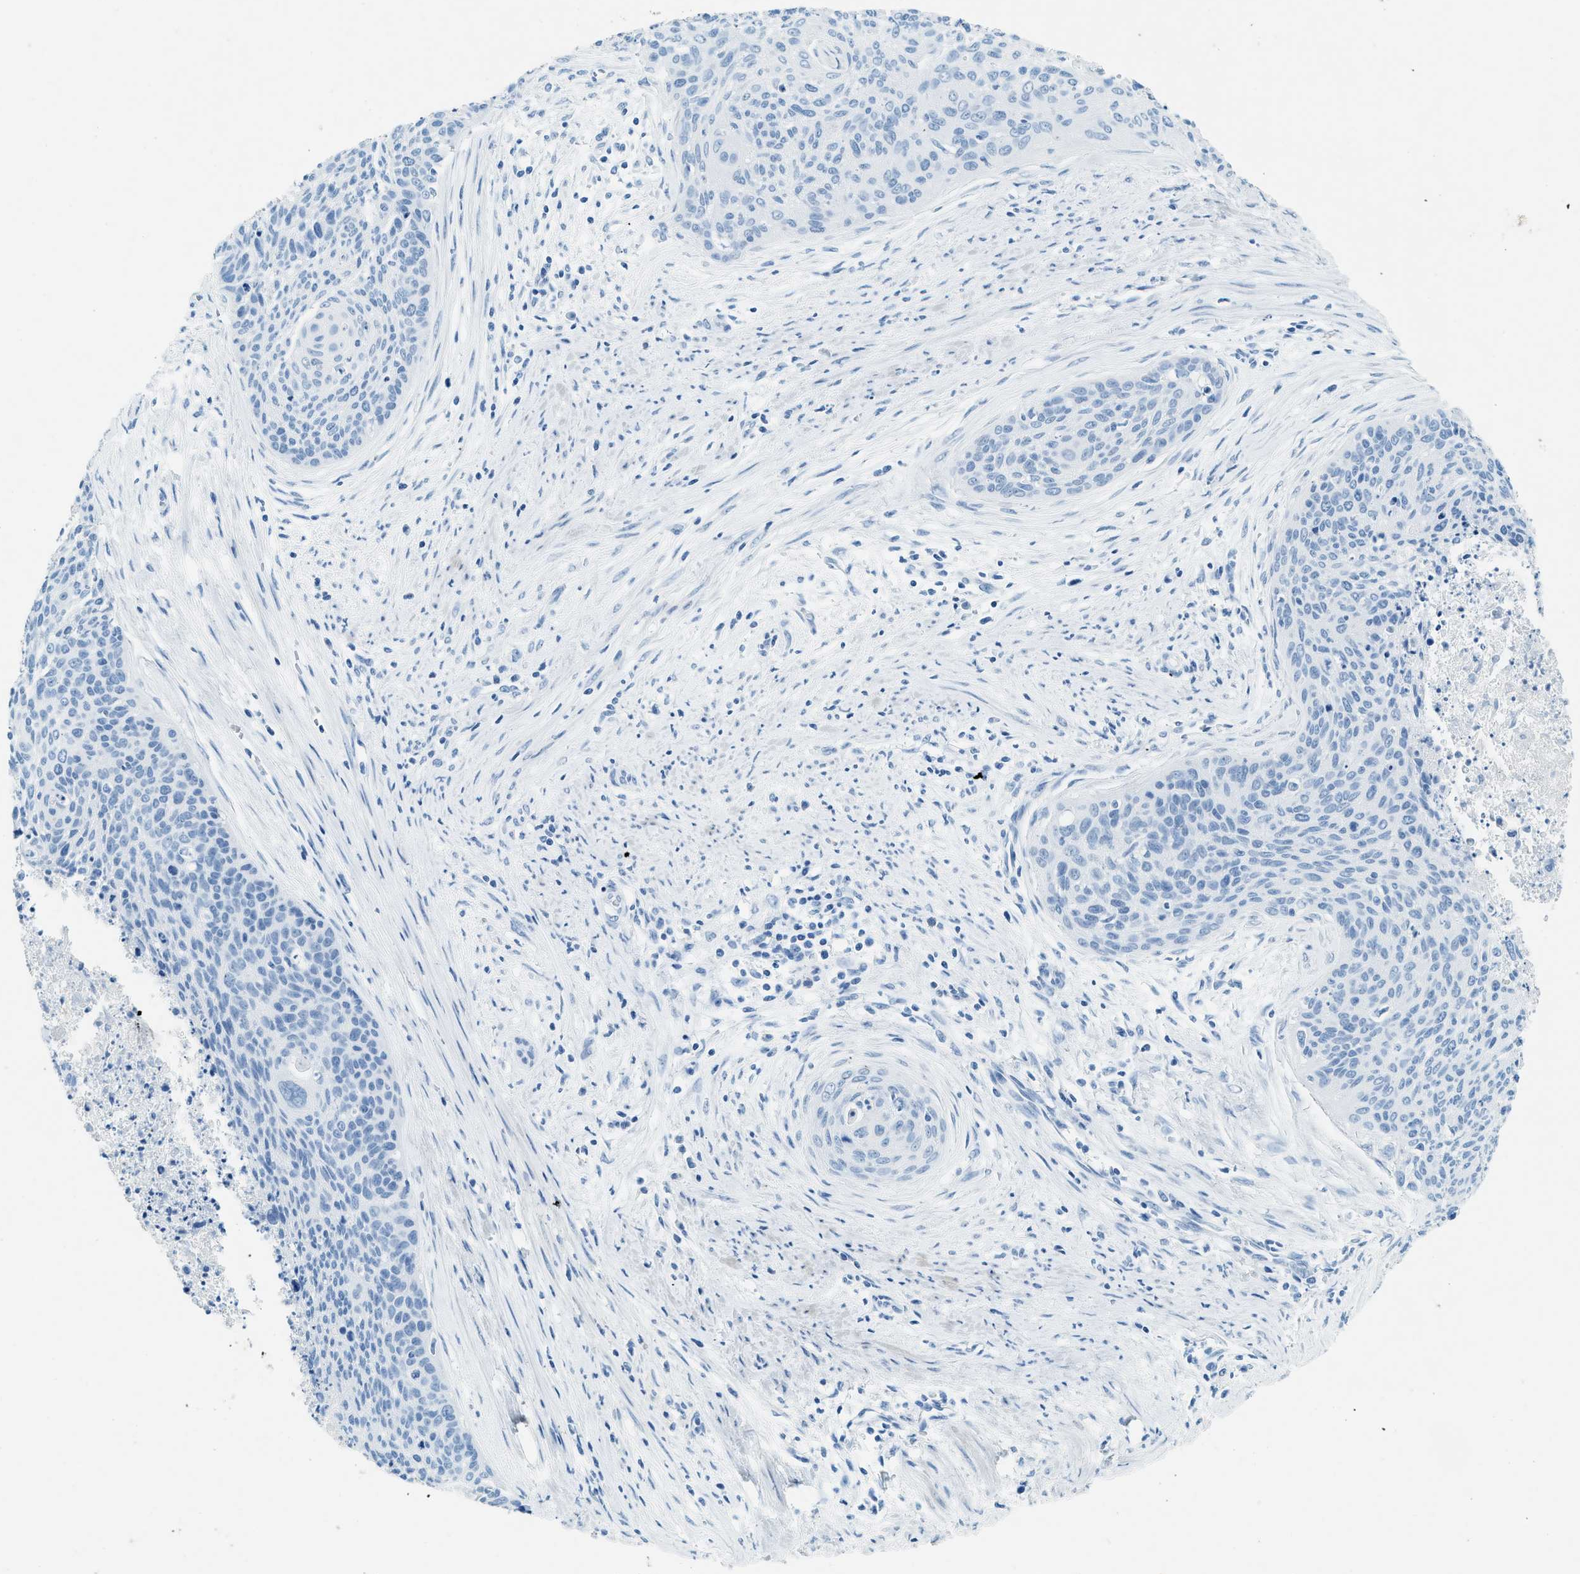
{"staining": {"intensity": "negative", "quantity": "none", "location": "none"}, "tissue": "cervical cancer", "cell_type": "Tumor cells", "image_type": "cancer", "snomed": [{"axis": "morphology", "description": "Squamous cell carcinoma, NOS"}, {"axis": "topography", "description": "Cervix"}], "caption": "Tumor cells are negative for brown protein staining in cervical cancer. (Brightfield microscopy of DAB IHC at high magnification).", "gene": "HHATL", "patient": {"sex": "female", "age": 55}}